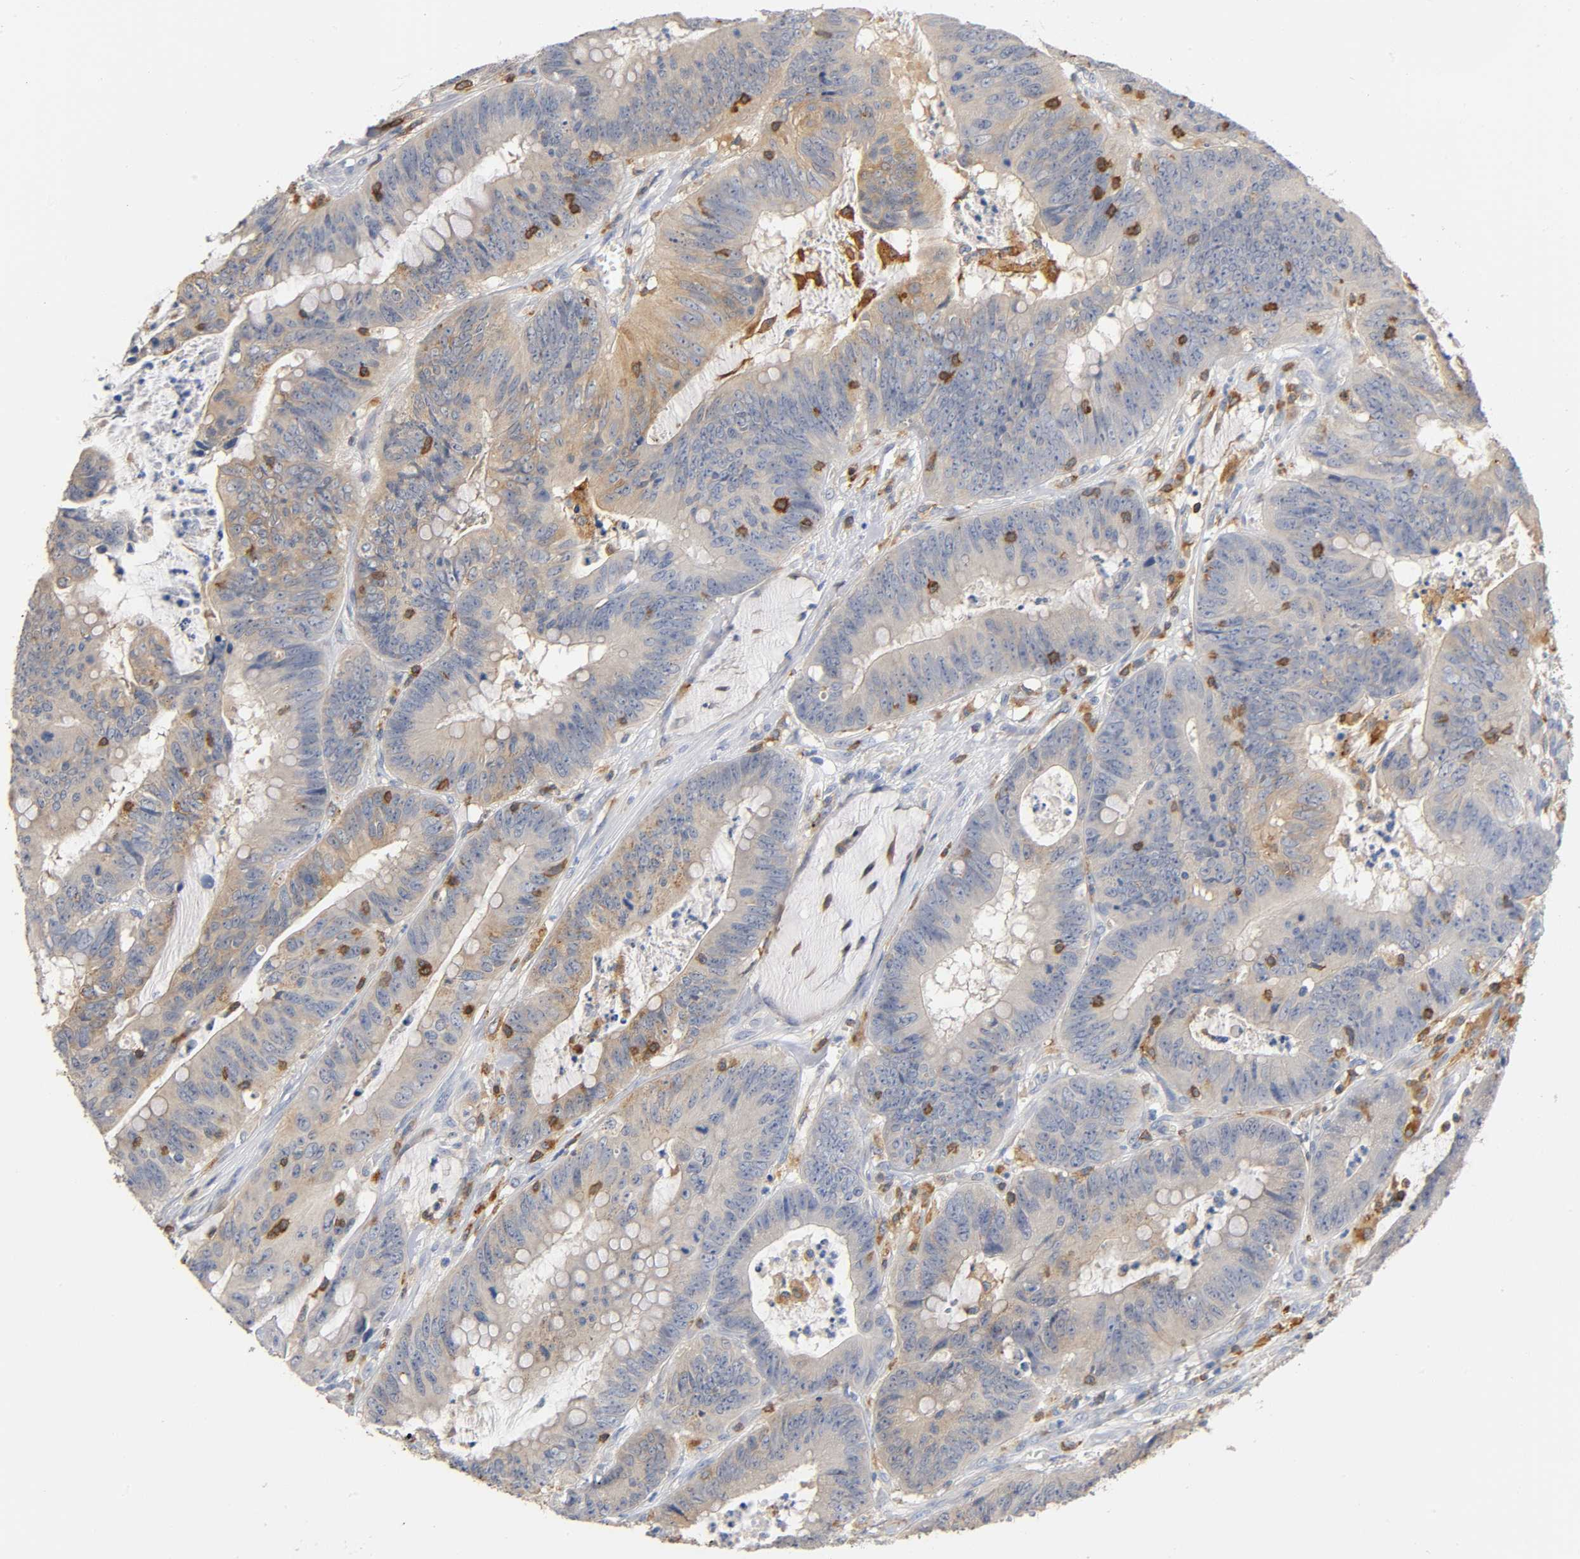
{"staining": {"intensity": "weak", "quantity": "25%-75%", "location": "cytoplasmic/membranous"}, "tissue": "colorectal cancer", "cell_type": "Tumor cells", "image_type": "cancer", "snomed": [{"axis": "morphology", "description": "Adenocarcinoma, NOS"}, {"axis": "topography", "description": "Colon"}], "caption": "The histopathology image shows immunohistochemical staining of colorectal cancer (adenocarcinoma). There is weak cytoplasmic/membranous staining is identified in about 25%-75% of tumor cells.", "gene": "UCKL1", "patient": {"sex": "male", "age": 45}}